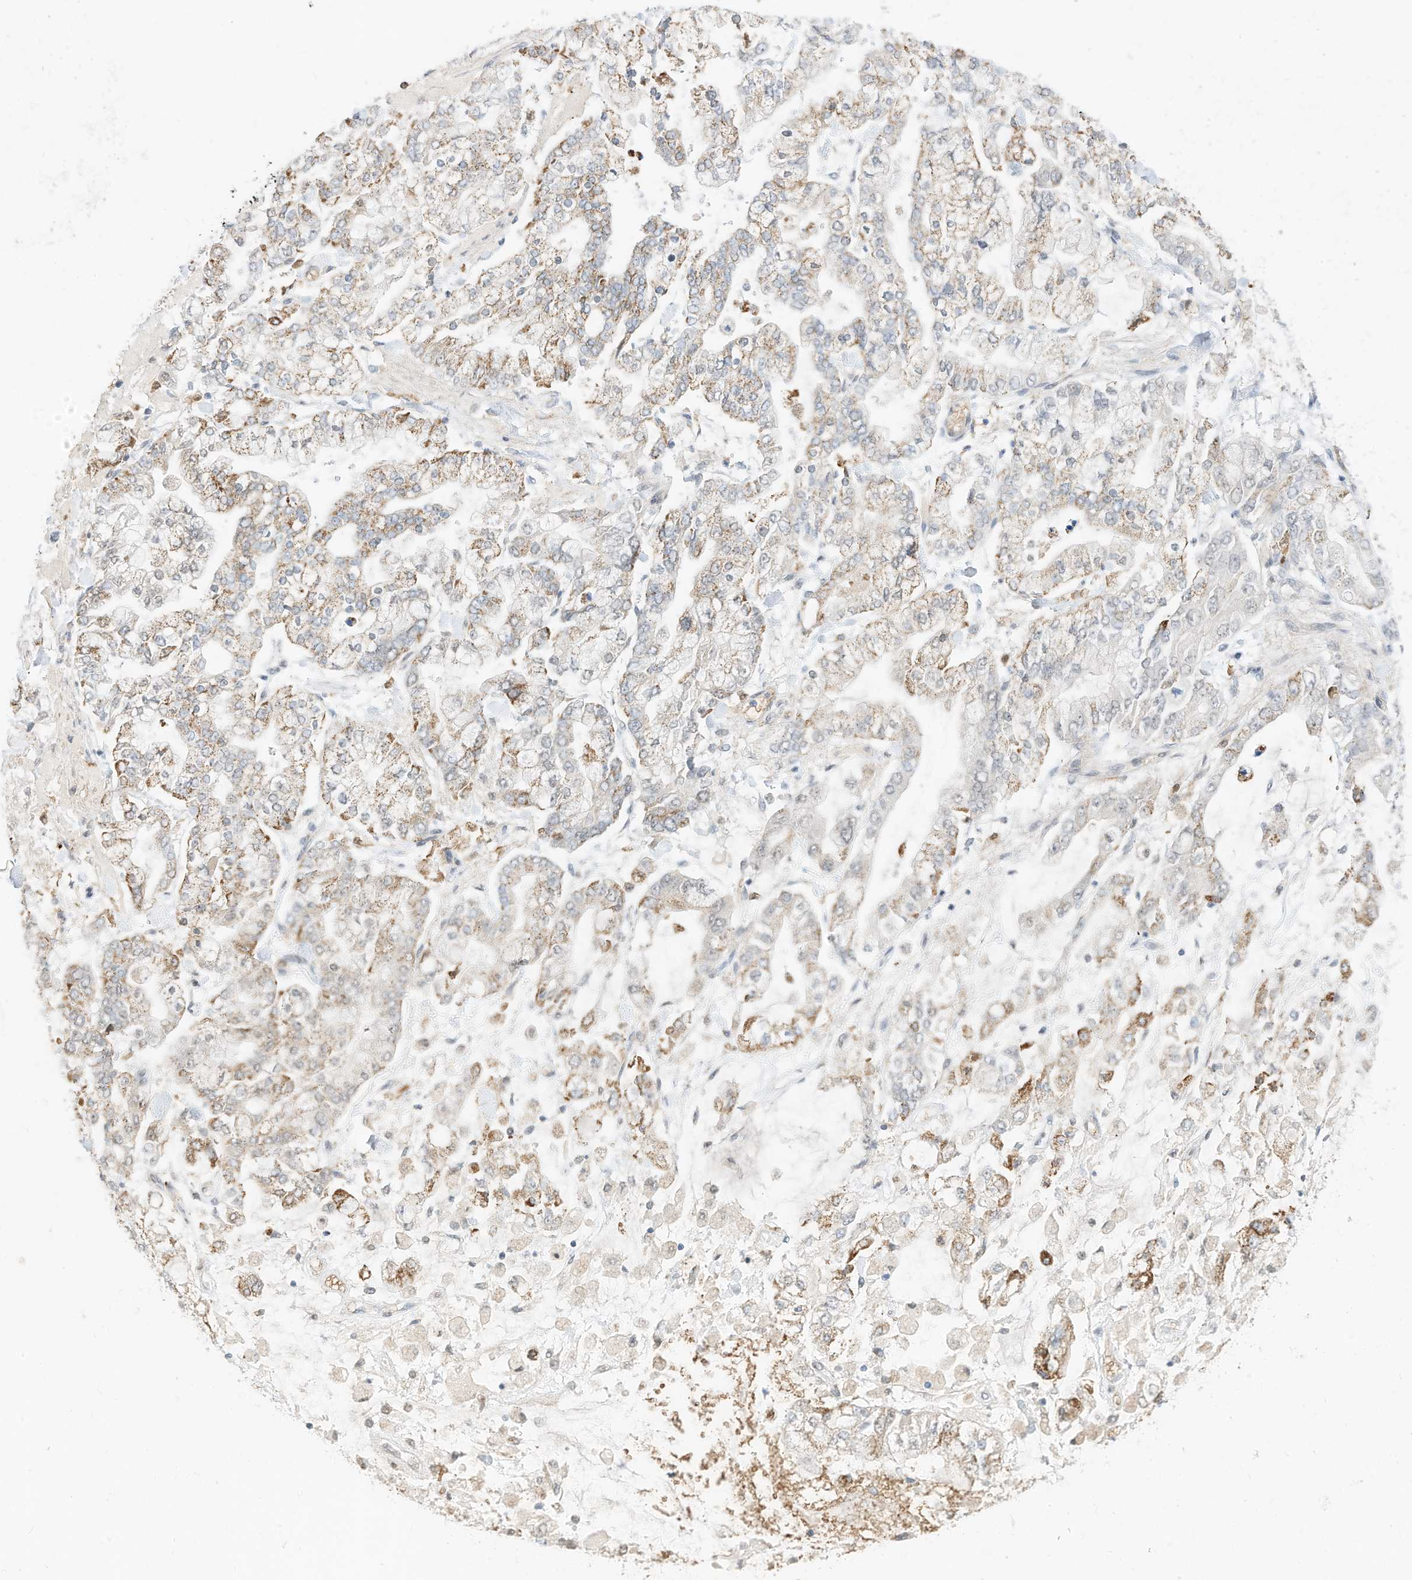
{"staining": {"intensity": "moderate", "quantity": "25%-75%", "location": "cytoplasmic/membranous"}, "tissue": "stomach cancer", "cell_type": "Tumor cells", "image_type": "cancer", "snomed": [{"axis": "morphology", "description": "Normal tissue, NOS"}, {"axis": "morphology", "description": "Adenocarcinoma, NOS"}, {"axis": "topography", "description": "Stomach, upper"}, {"axis": "topography", "description": "Stomach"}], "caption": "Stomach cancer (adenocarcinoma) stained with DAB immunohistochemistry demonstrates medium levels of moderate cytoplasmic/membranous positivity in approximately 25%-75% of tumor cells.", "gene": "MTUS2", "patient": {"sex": "male", "age": 76}}